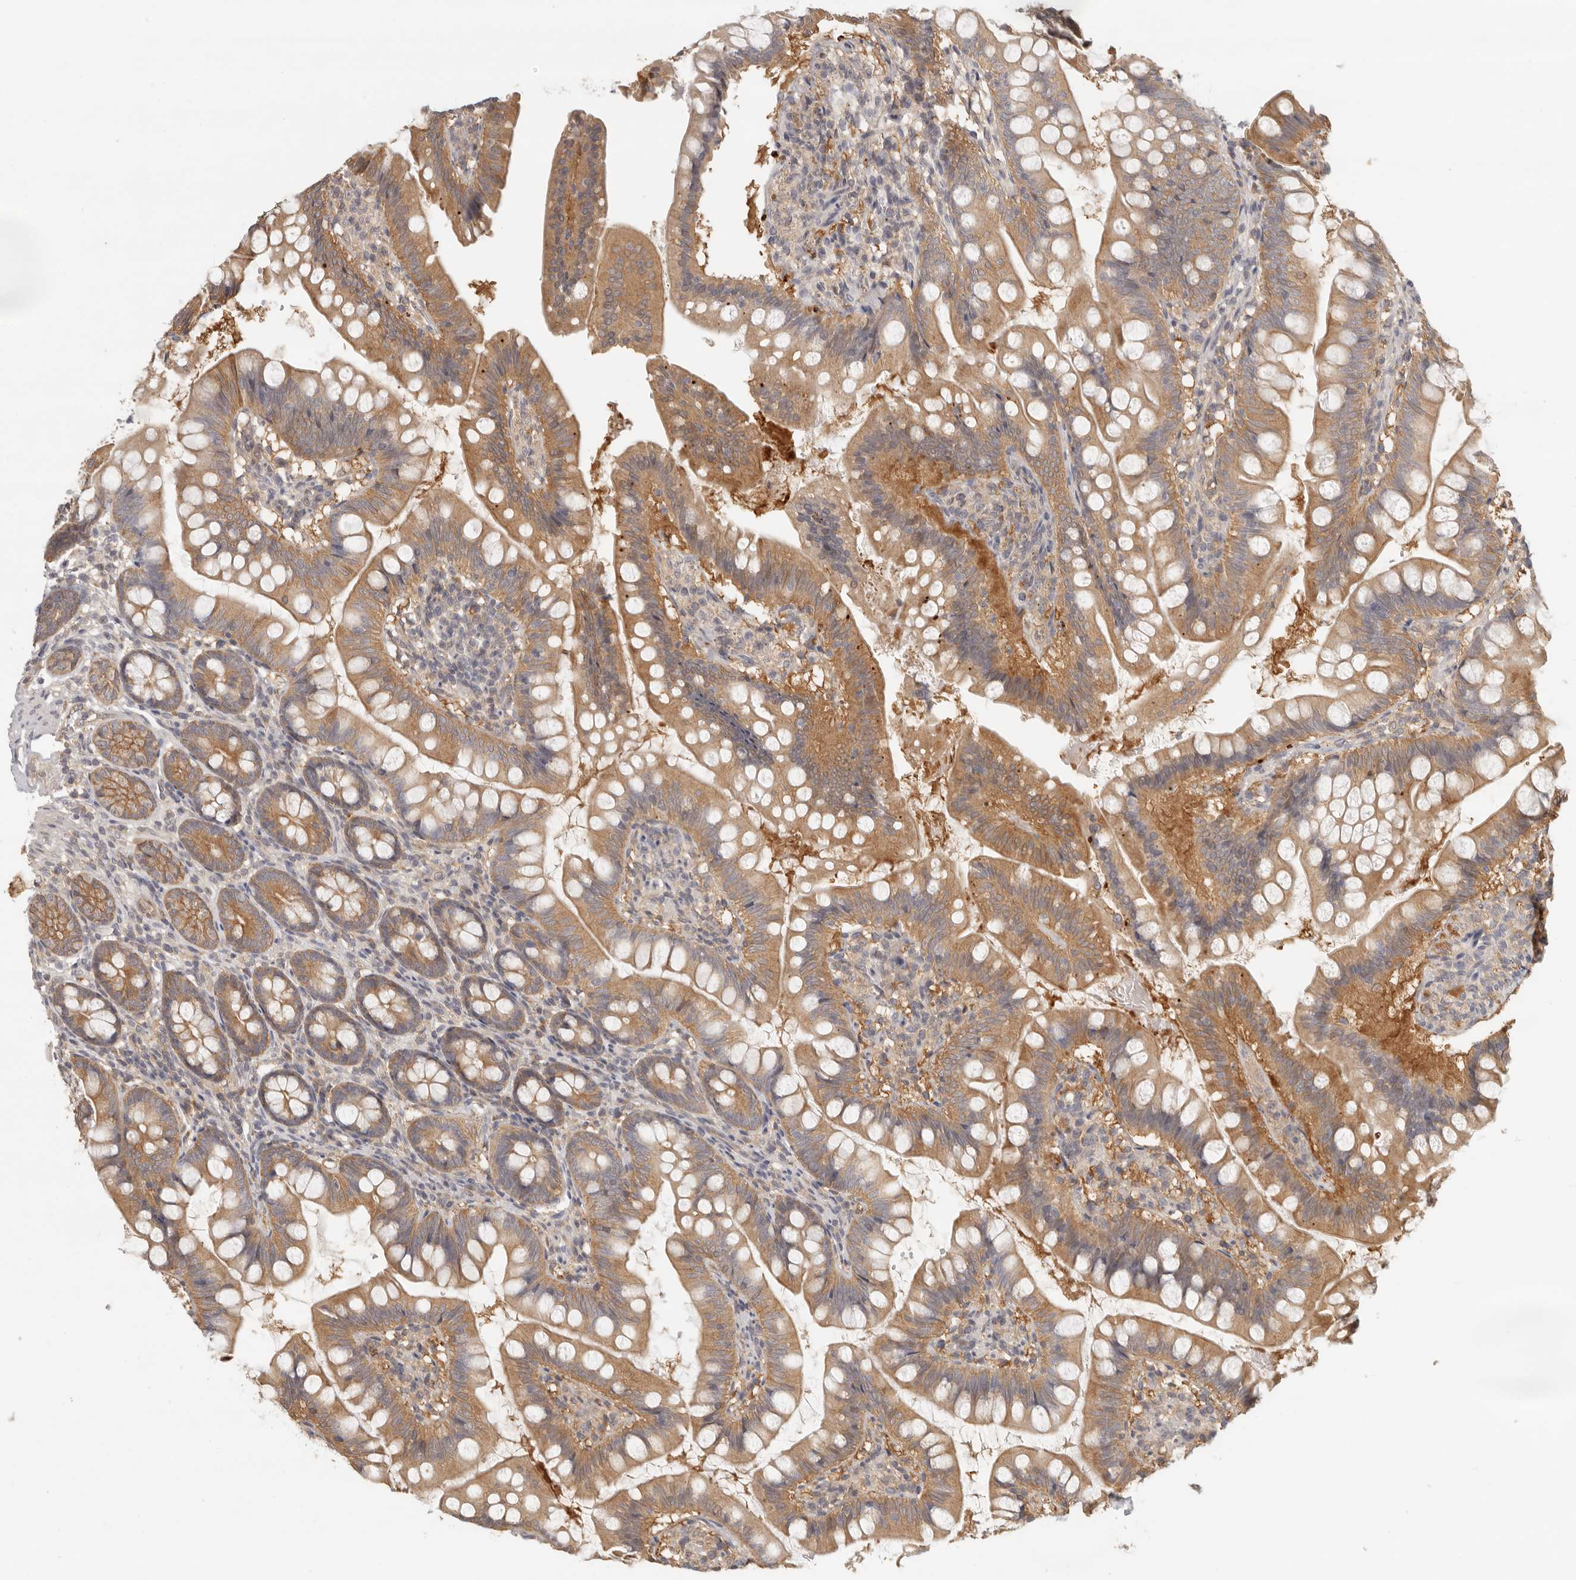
{"staining": {"intensity": "moderate", "quantity": ">75%", "location": "cytoplasmic/membranous"}, "tissue": "small intestine", "cell_type": "Glandular cells", "image_type": "normal", "snomed": [{"axis": "morphology", "description": "Normal tissue, NOS"}, {"axis": "topography", "description": "Small intestine"}], "caption": "This photomicrograph shows immunohistochemistry staining of unremarkable small intestine, with medium moderate cytoplasmic/membranous expression in about >75% of glandular cells.", "gene": "AHDC1", "patient": {"sex": "male", "age": 7}}